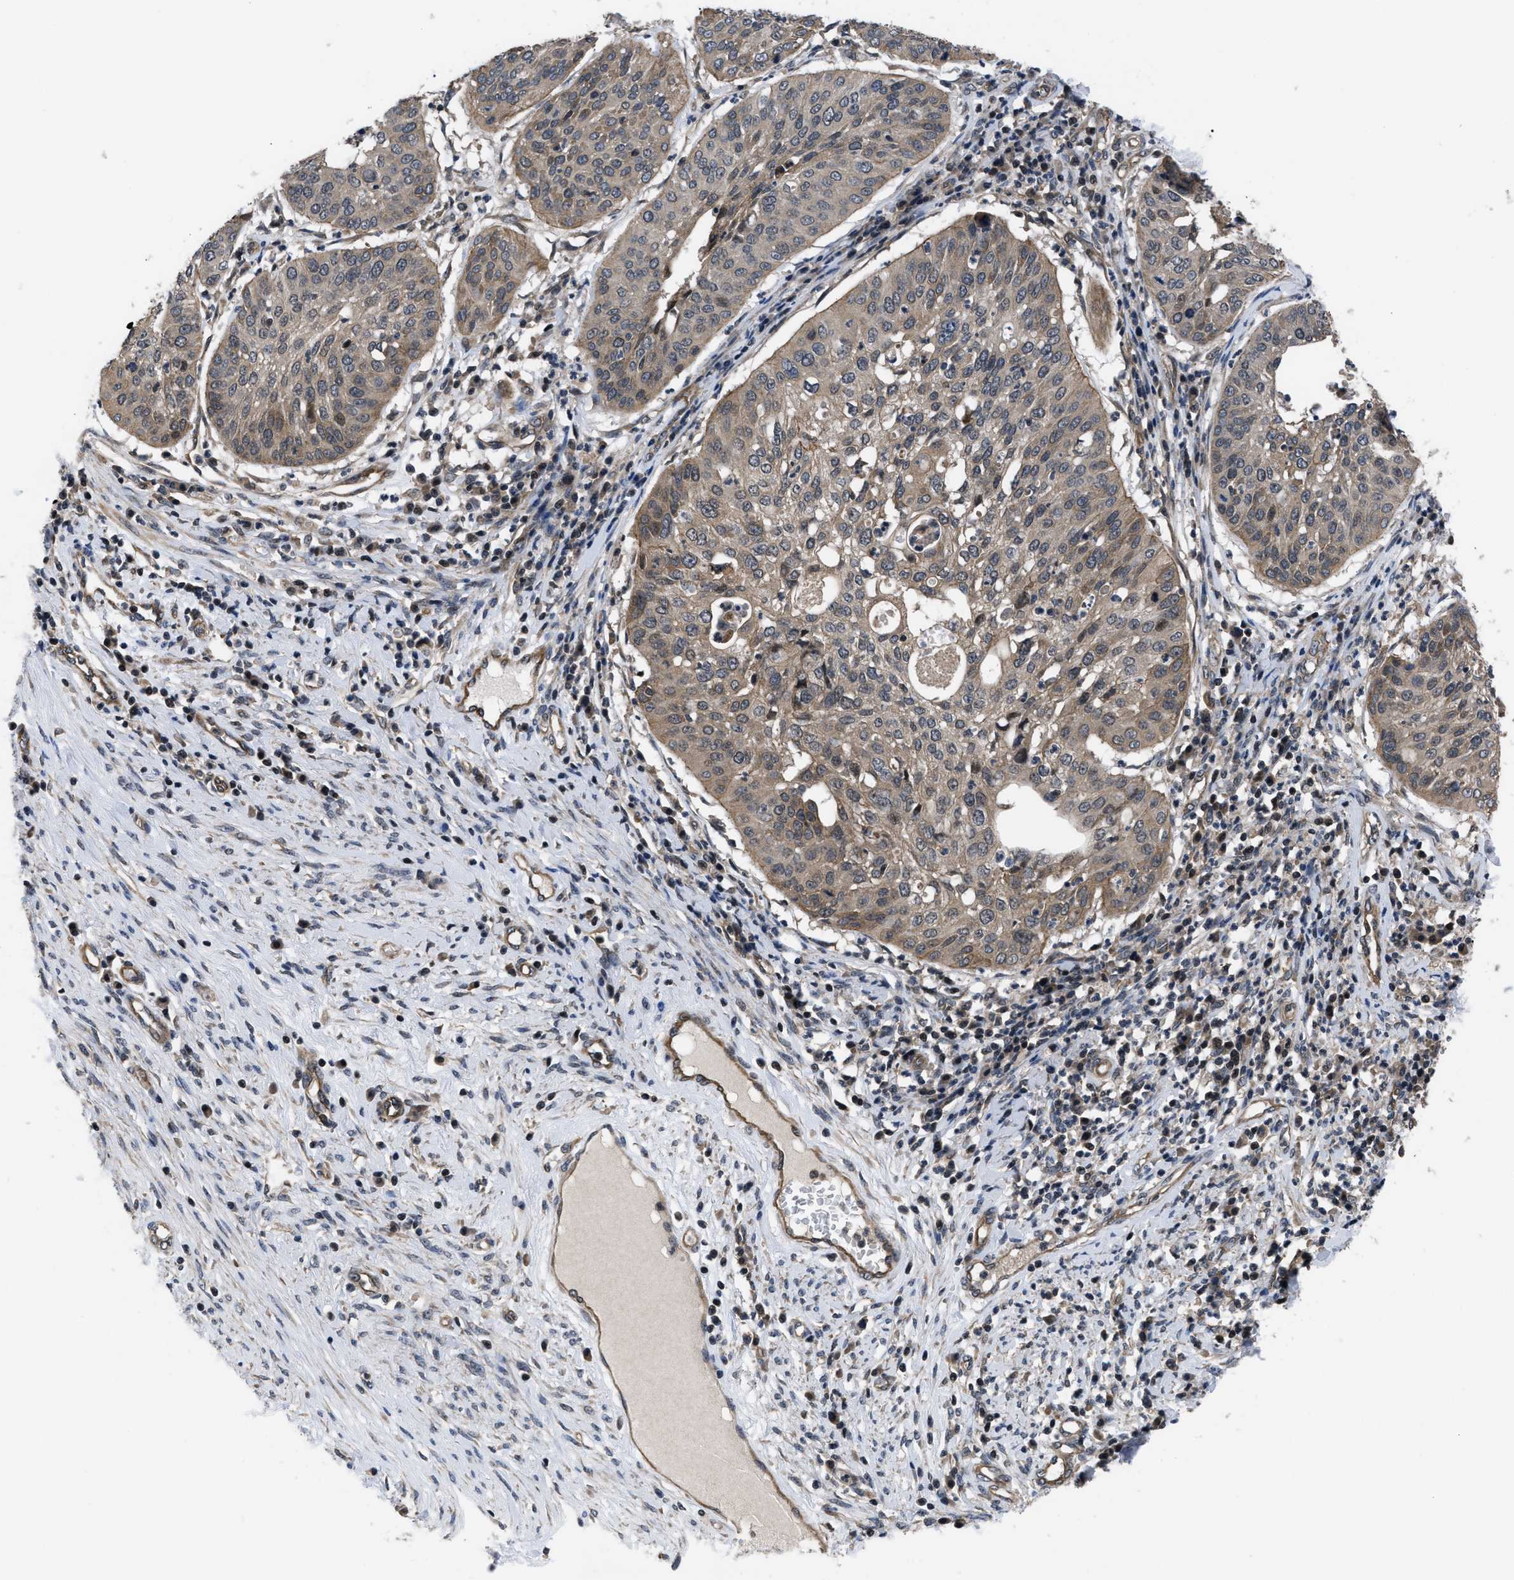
{"staining": {"intensity": "weak", "quantity": ">75%", "location": "cytoplasmic/membranous"}, "tissue": "cervical cancer", "cell_type": "Tumor cells", "image_type": "cancer", "snomed": [{"axis": "morphology", "description": "Normal tissue, NOS"}, {"axis": "morphology", "description": "Squamous cell carcinoma, NOS"}, {"axis": "topography", "description": "Cervix"}], "caption": "Tumor cells exhibit weak cytoplasmic/membranous expression in approximately >75% of cells in squamous cell carcinoma (cervical).", "gene": "DNAJC14", "patient": {"sex": "female", "age": 39}}